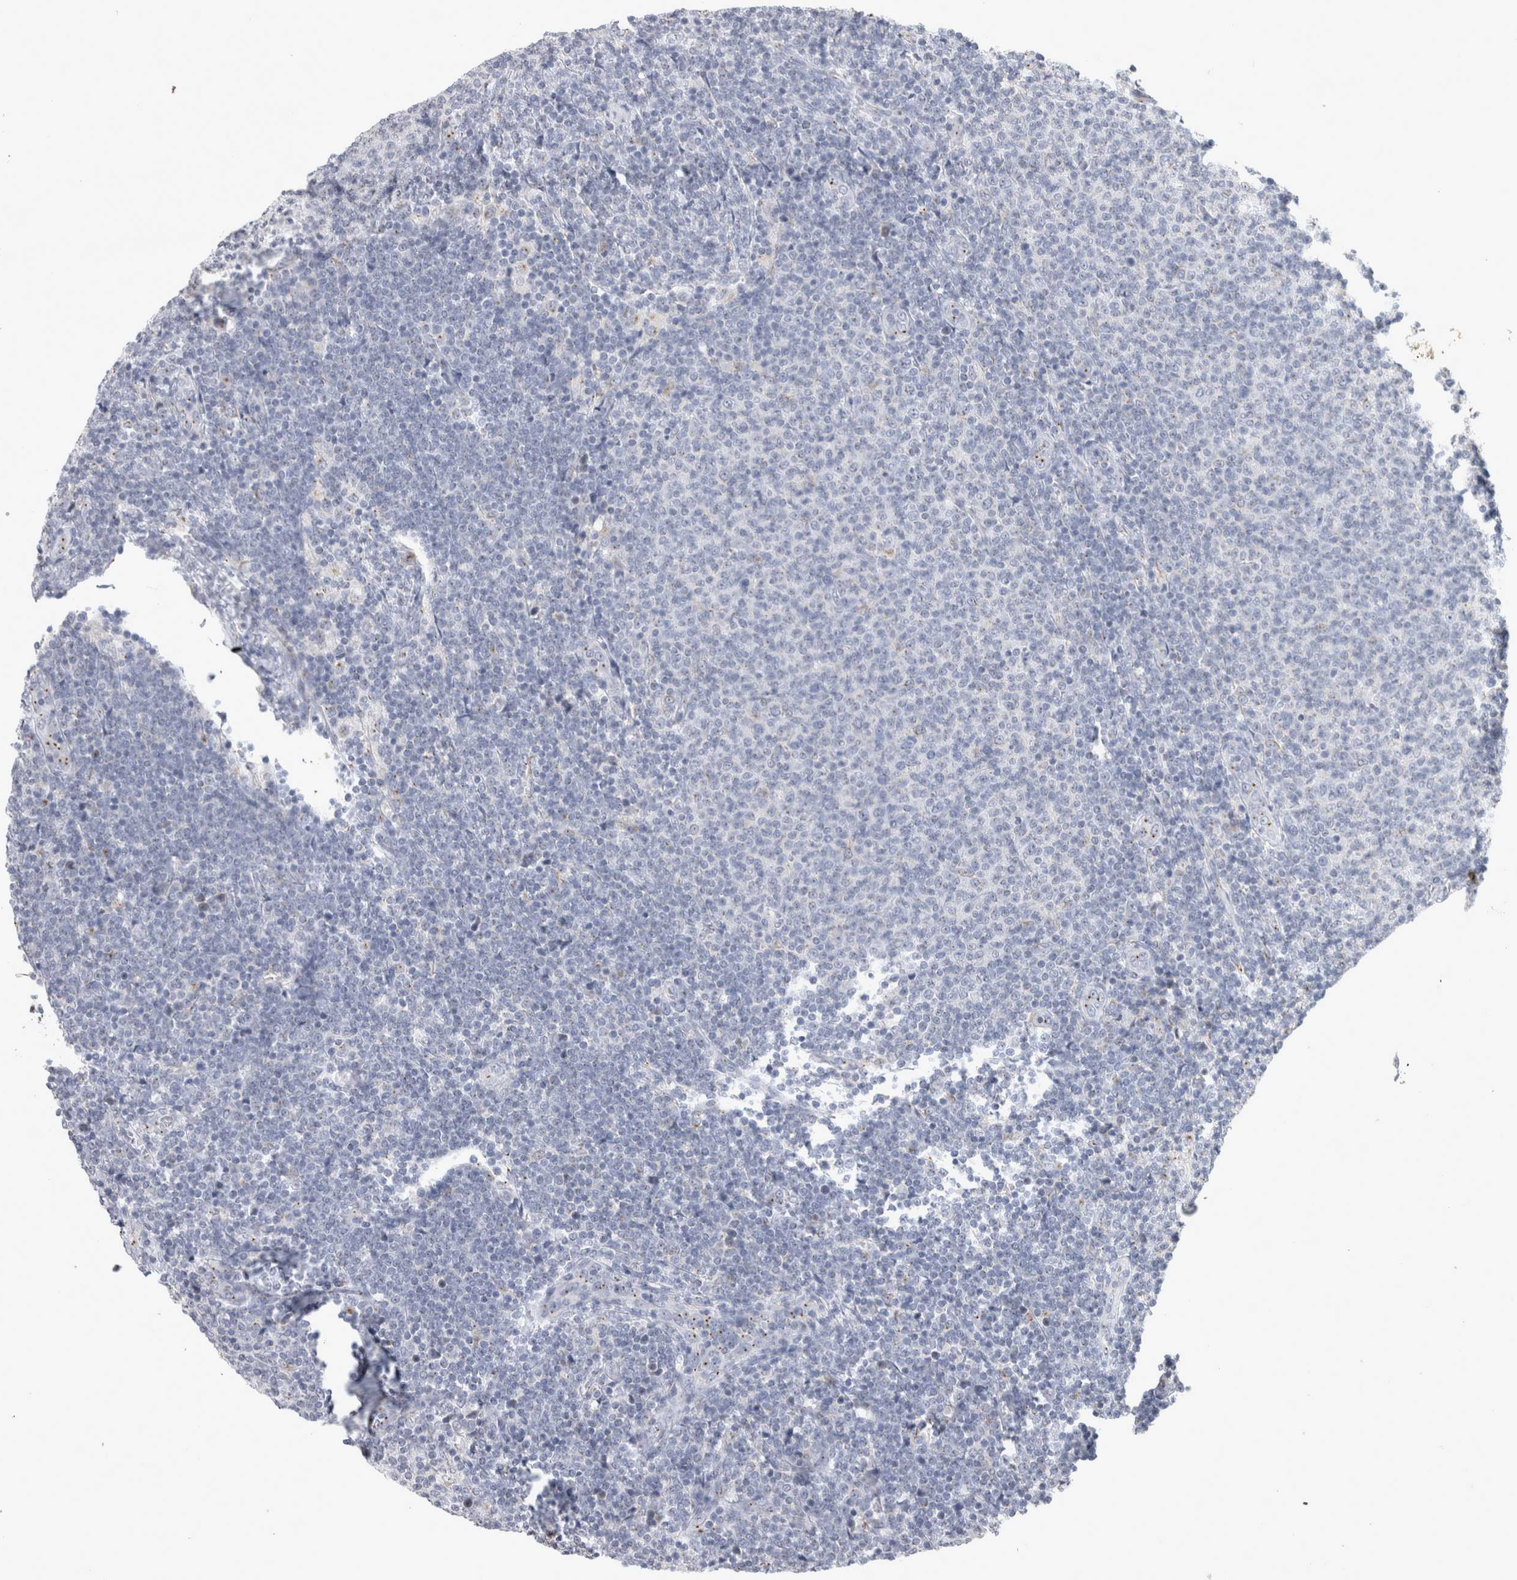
{"staining": {"intensity": "negative", "quantity": "none", "location": "none"}, "tissue": "lymphoma", "cell_type": "Tumor cells", "image_type": "cancer", "snomed": [{"axis": "morphology", "description": "Malignant lymphoma, non-Hodgkin's type, Low grade"}, {"axis": "topography", "description": "Lymph node"}], "caption": "IHC of human lymphoma demonstrates no positivity in tumor cells.", "gene": "AKAP9", "patient": {"sex": "male", "age": 66}}